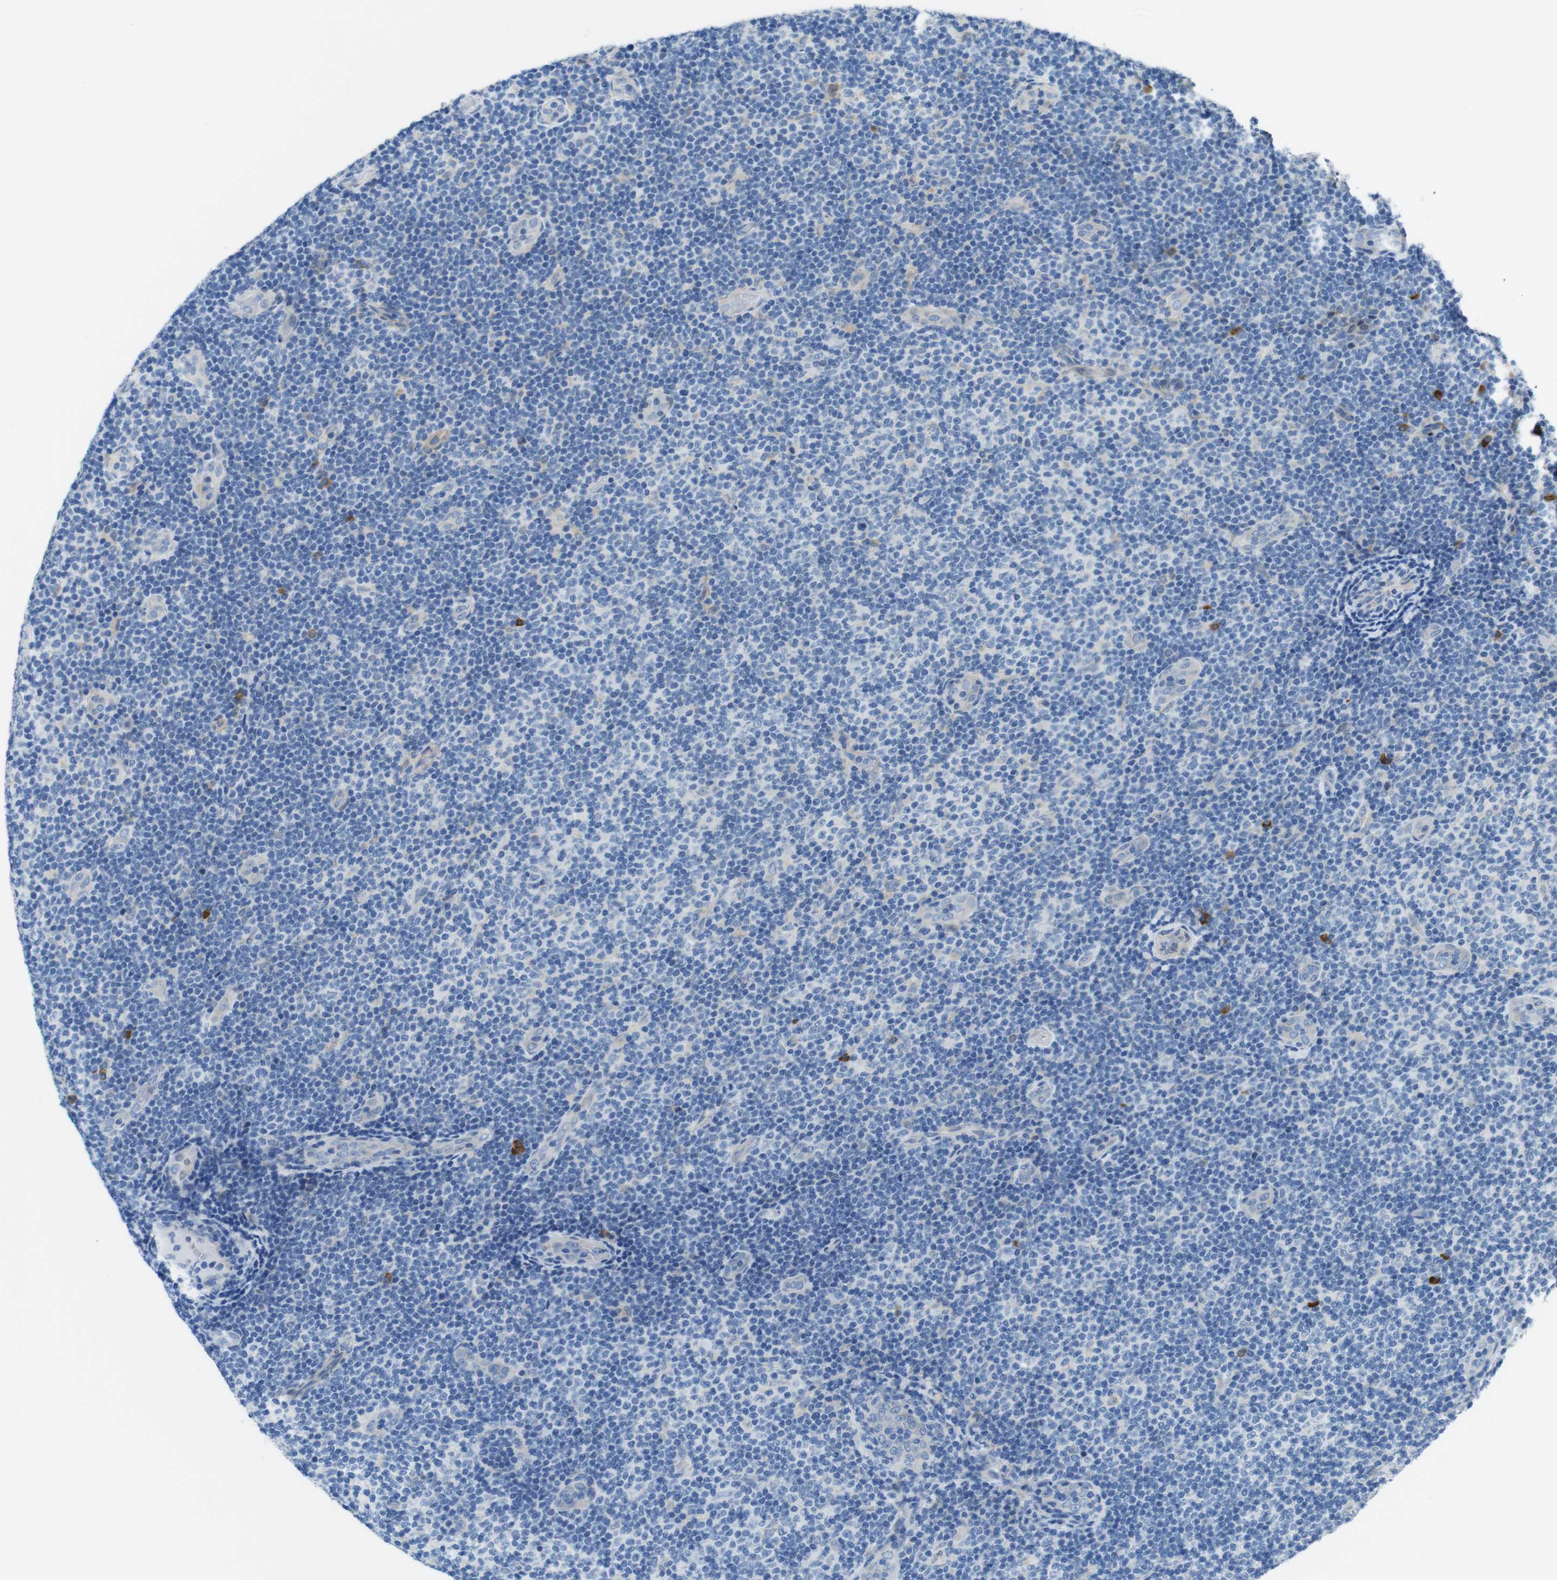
{"staining": {"intensity": "negative", "quantity": "none", "location": "none"}, "tissue": "lymphoma", "cell_type": "Tumor cells", "image_type": "cancer", "snomed": [{"axis": "morphology", "description": "Malignant lymphoma, non-Hodgkin's type, Low grade"}, {"axis": "topography", "description": "Lymph node"}], "caption": "IHC photomicrograph of low-grade malignant lymphoma, non-Hodgkin's type stained for a protein (brown), which exhibits no expression in tumor cells.", "gene": "CLMN", "patient": {"sex": "male", "age": 83}}